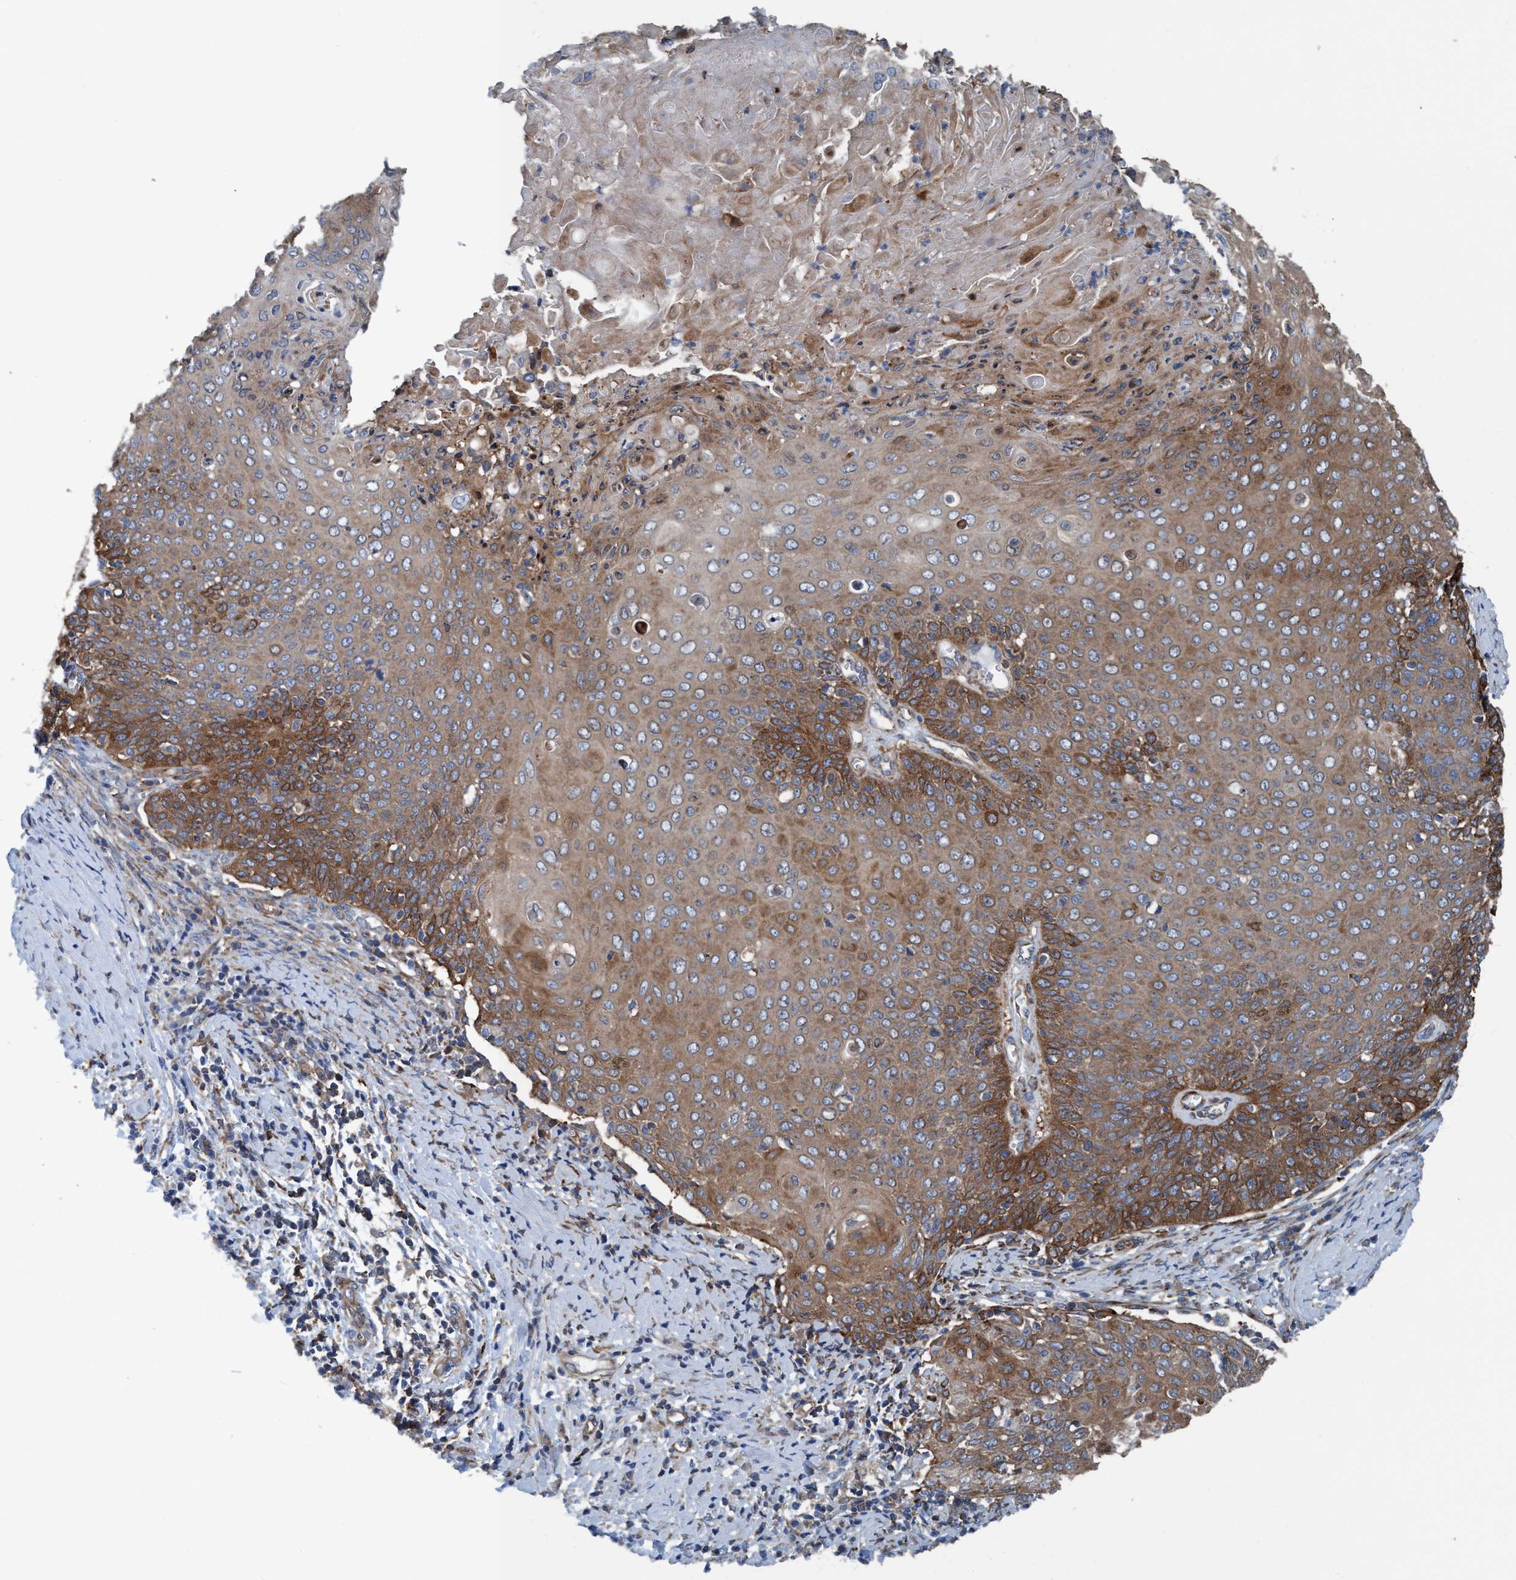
{"staining": {"intensity": "moderate", "quantity": ">75%", "location": "cytoplasmic/membranous"}, "tissue": "cervical cancer", "cell_type": "Tumor cells", "image_type": "cancer", "snomed": [{"axis": "morphology", "description": "Squamous cell carcinoma, NOS"}, {"axis": "topography", "description": "Cervix"}], "caption": "Cervical cancer was stained to show a protein in brown. There is medium levels of moderate cytoplasmic/membranous expression in about >75% of tumor cells. (Stains: DAB in brown, nuclei in blue, Microscopy: brightfield microscopy at high magnification).", "gene": "NMT1", "patient": {"sex": "female", "age": 39}}